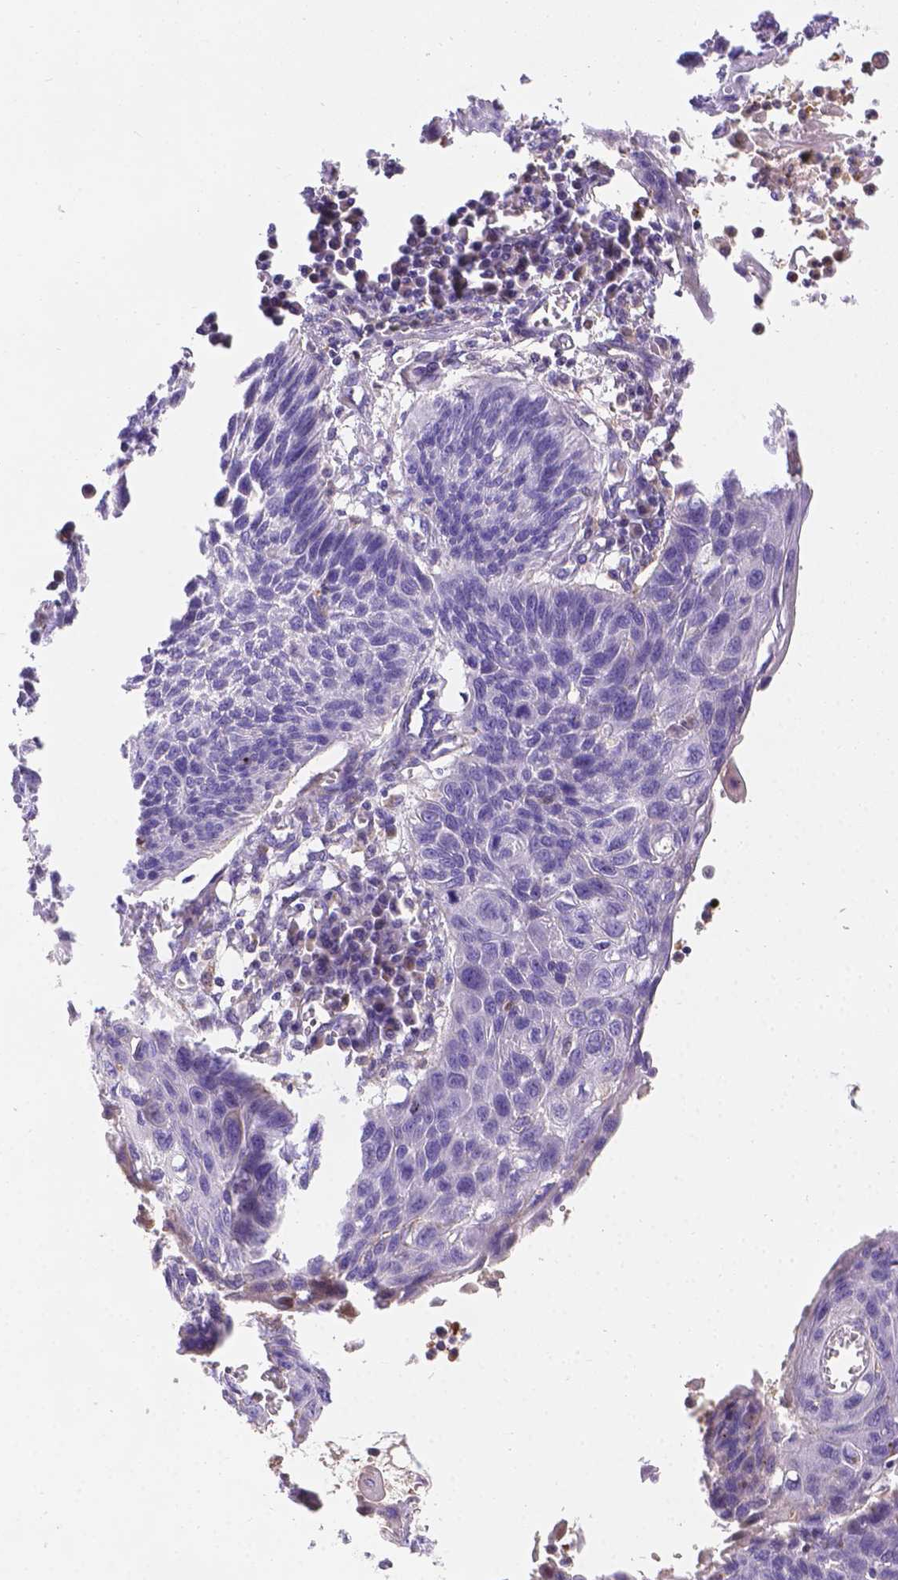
{"staining": {"intensity": "negative", "quantity": "none", "location": "none"}, "tissue": "lung cancer", "cell_type": "Tumor cells", "image_type": "cancer", "snomed": [{"axis": "morphology", "description": "Squamous cell carcinoma, NOS"}, {"axis": "topography", "description": "Lung"}], "caption": "Immunohistochemistry (IHC) of human lung cancer (squamous cell carcinoma) demonstrates no expression in tumor cells.", "gene": "TM4SF18", "patient": {"sex": "male", "age": 78}}